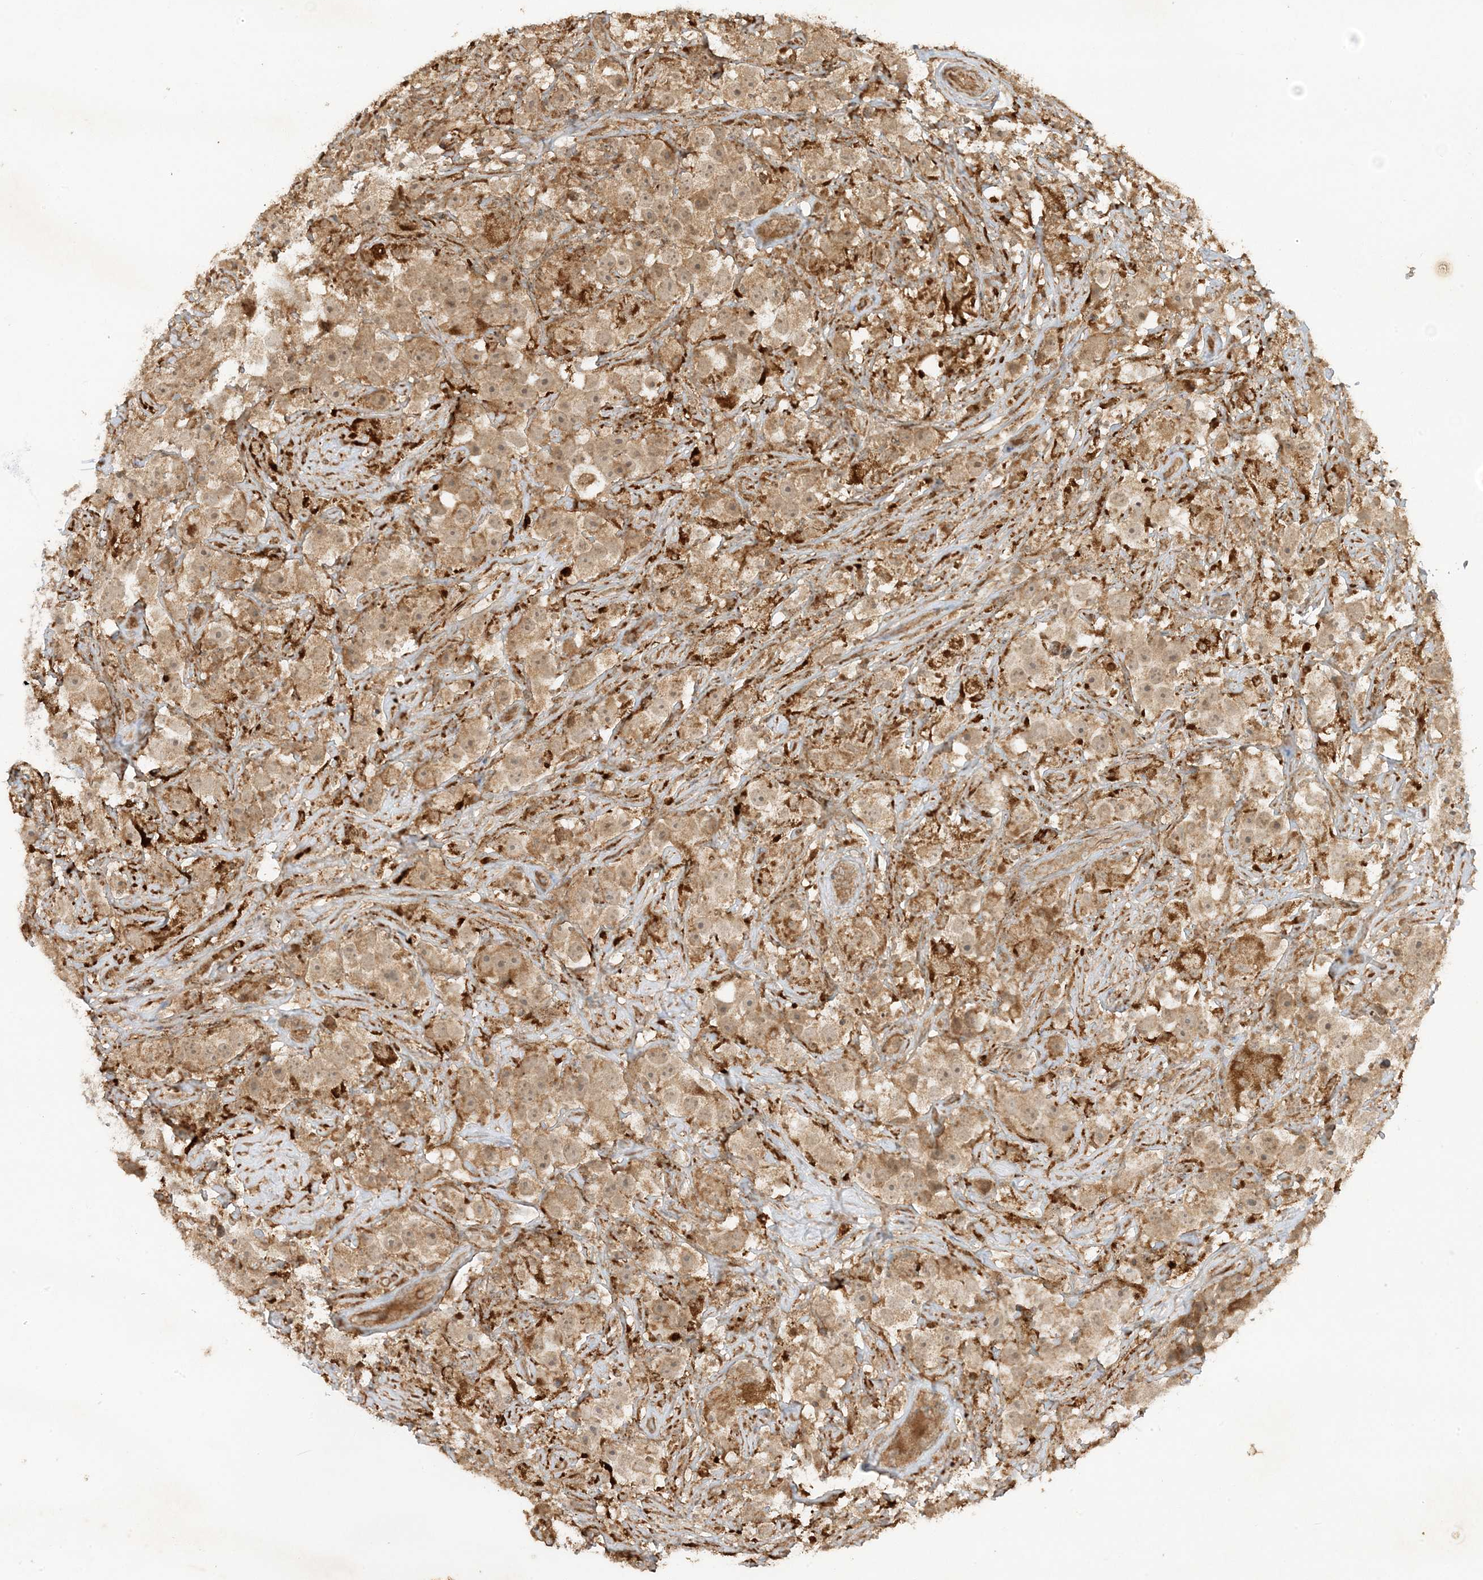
{"staining": {"intensity": "moderate", "quantity": ">75%", "location": "cytoplasmic/membranous"}, "tissue": "testis cancer", "cell_type": "Tumor cells", "image_type": "cancer", "snomed": [{"axis": "morphology", "description": "Seminoma, NOS"}, {"axis": "topography", "description": "Testis"}], "caption": "Brown immunohistochemical staining in seminoma (testis) exhibits moderate cytoplasmic/membranous positivity in about >75% of tumor cells.", "gene": "XRN1", "patient": {"sex": "male", "age": 49}}